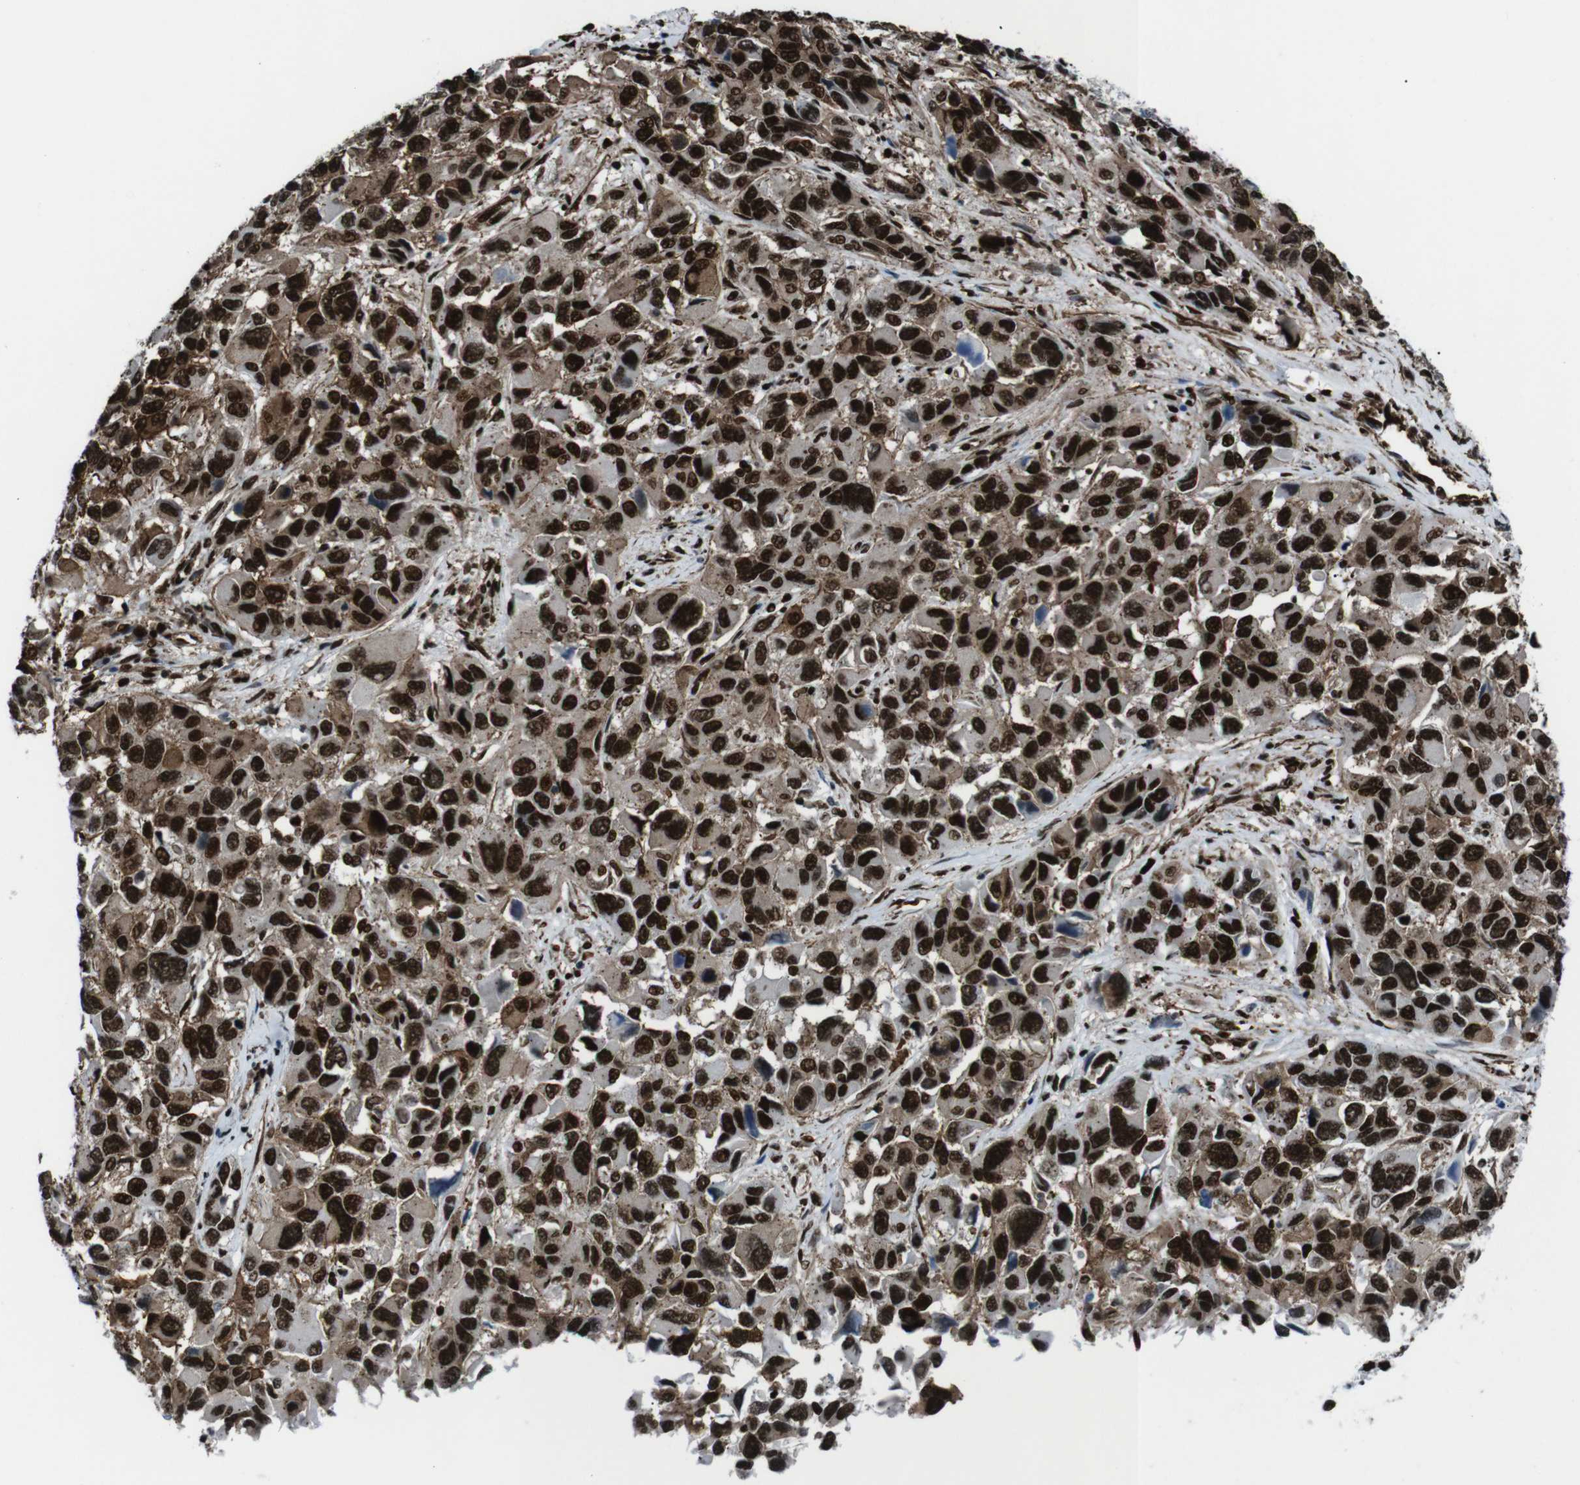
{"staining": {"intensity": "strong", "quantity": ">75%", "location": "cytoplasmic/membranous,nuclear"}, "tissue": "melanoma", "cell_type": "Tumor cells", "image_type": "cancer", "snomed": [{"axis": "morphology", "description": "Malignant melanoma, NOS"}, {"axis": "topography", "description": "Skin"}], "caption": "Tumor cells show strong cytoplasmic/membranous and nuclear expression in approximately >75% of cells in melanoma.", "gene": "HNRNPU", "patient": {"sex": "male", "age": 53}}